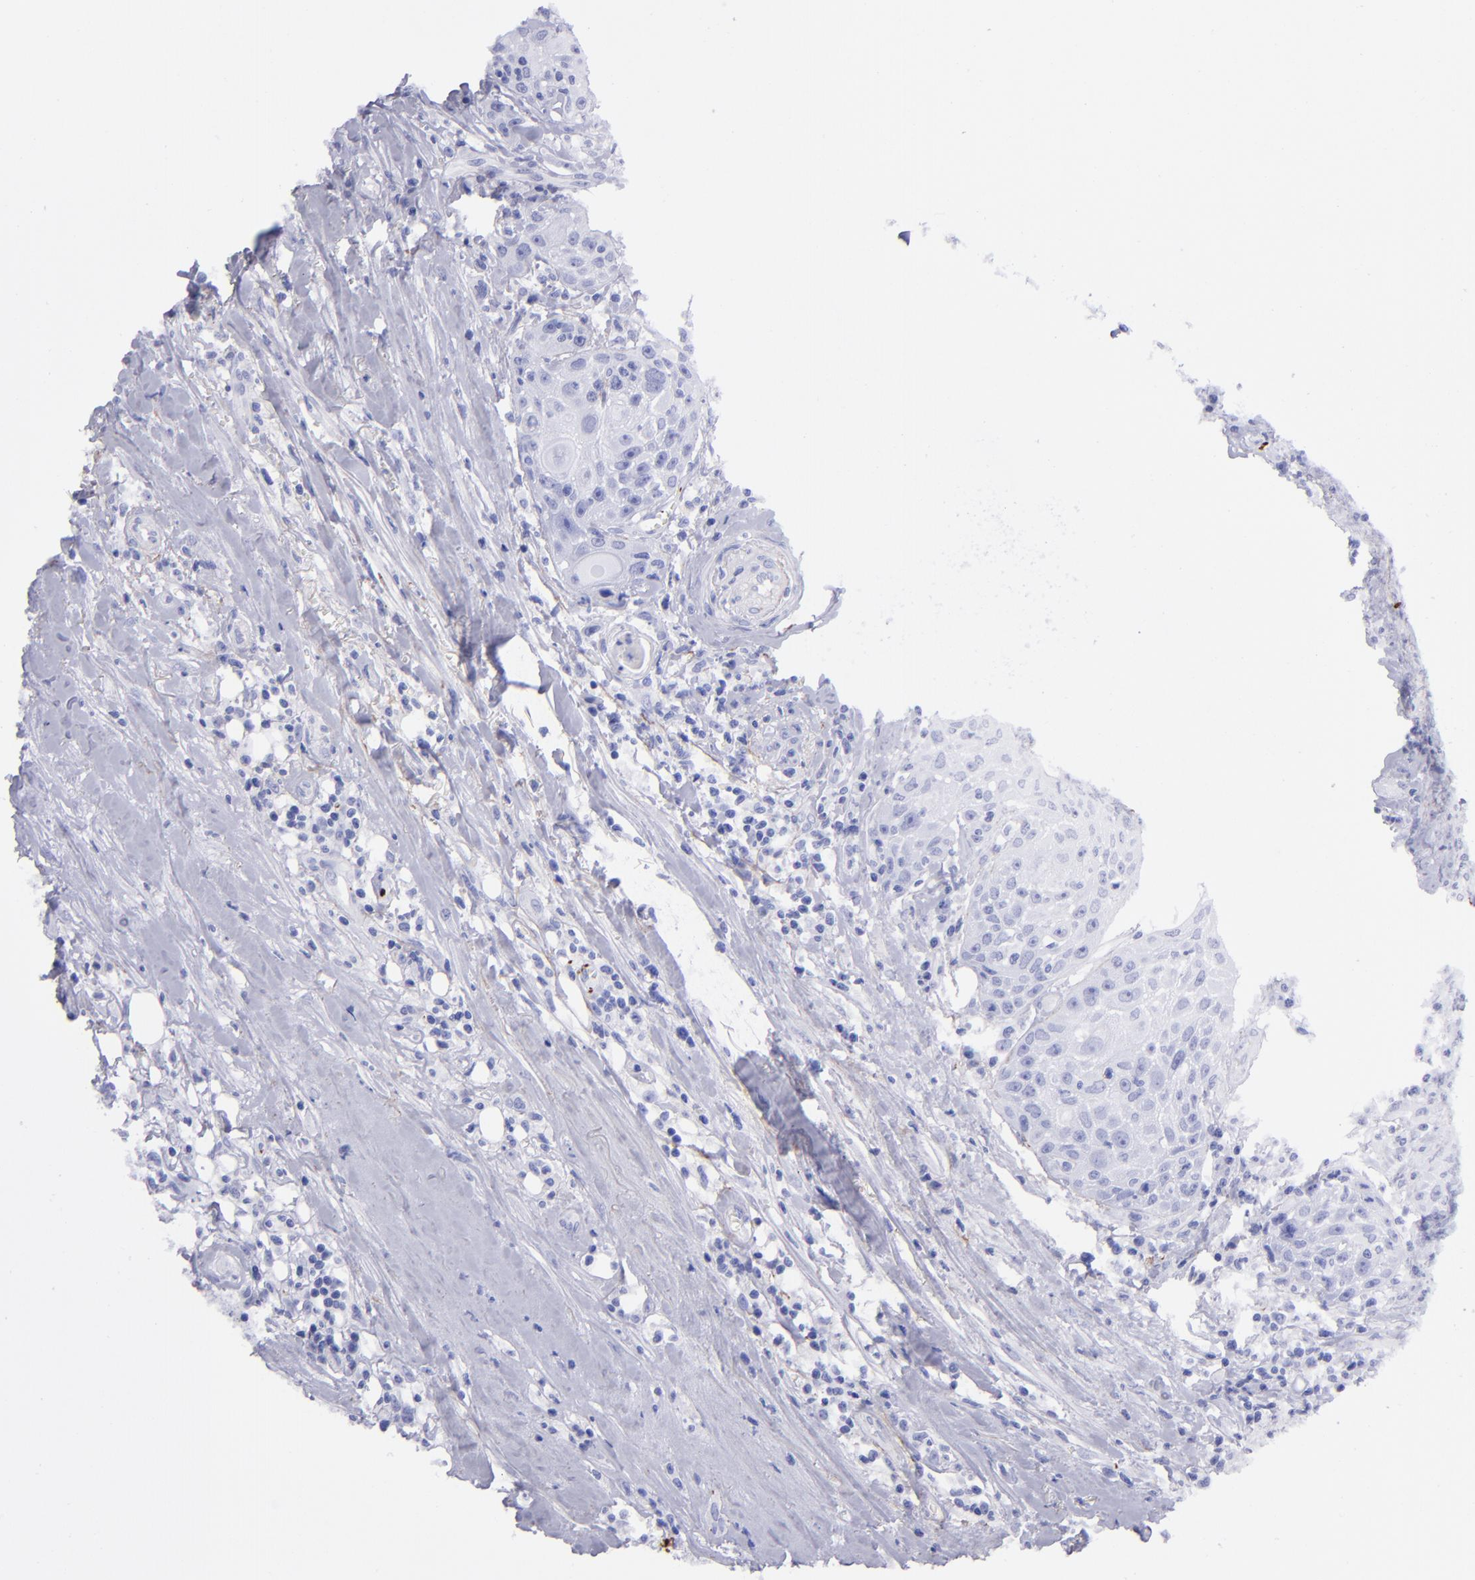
{"staining": {"intensity": "negative", "quantity": "none", "location": "none"}, "tissue": "head and neck cancer", "cell_type": "Tumor cells", "image_type": "cancer", "snomed": [{"axis": "morphology", "description": "Squamous cell carcinoma, NOS"}, {"axis": "topography", "description": "Oral tissue"}, {"axis": "topography", "description": "Head-Neck"}], "caption": "There is no significant staining in tumor cells of head and neck cancer (squamous cell carcinoma).", "gene": "EFCAB13", "patient": {"sex": "female", "age": 82}}